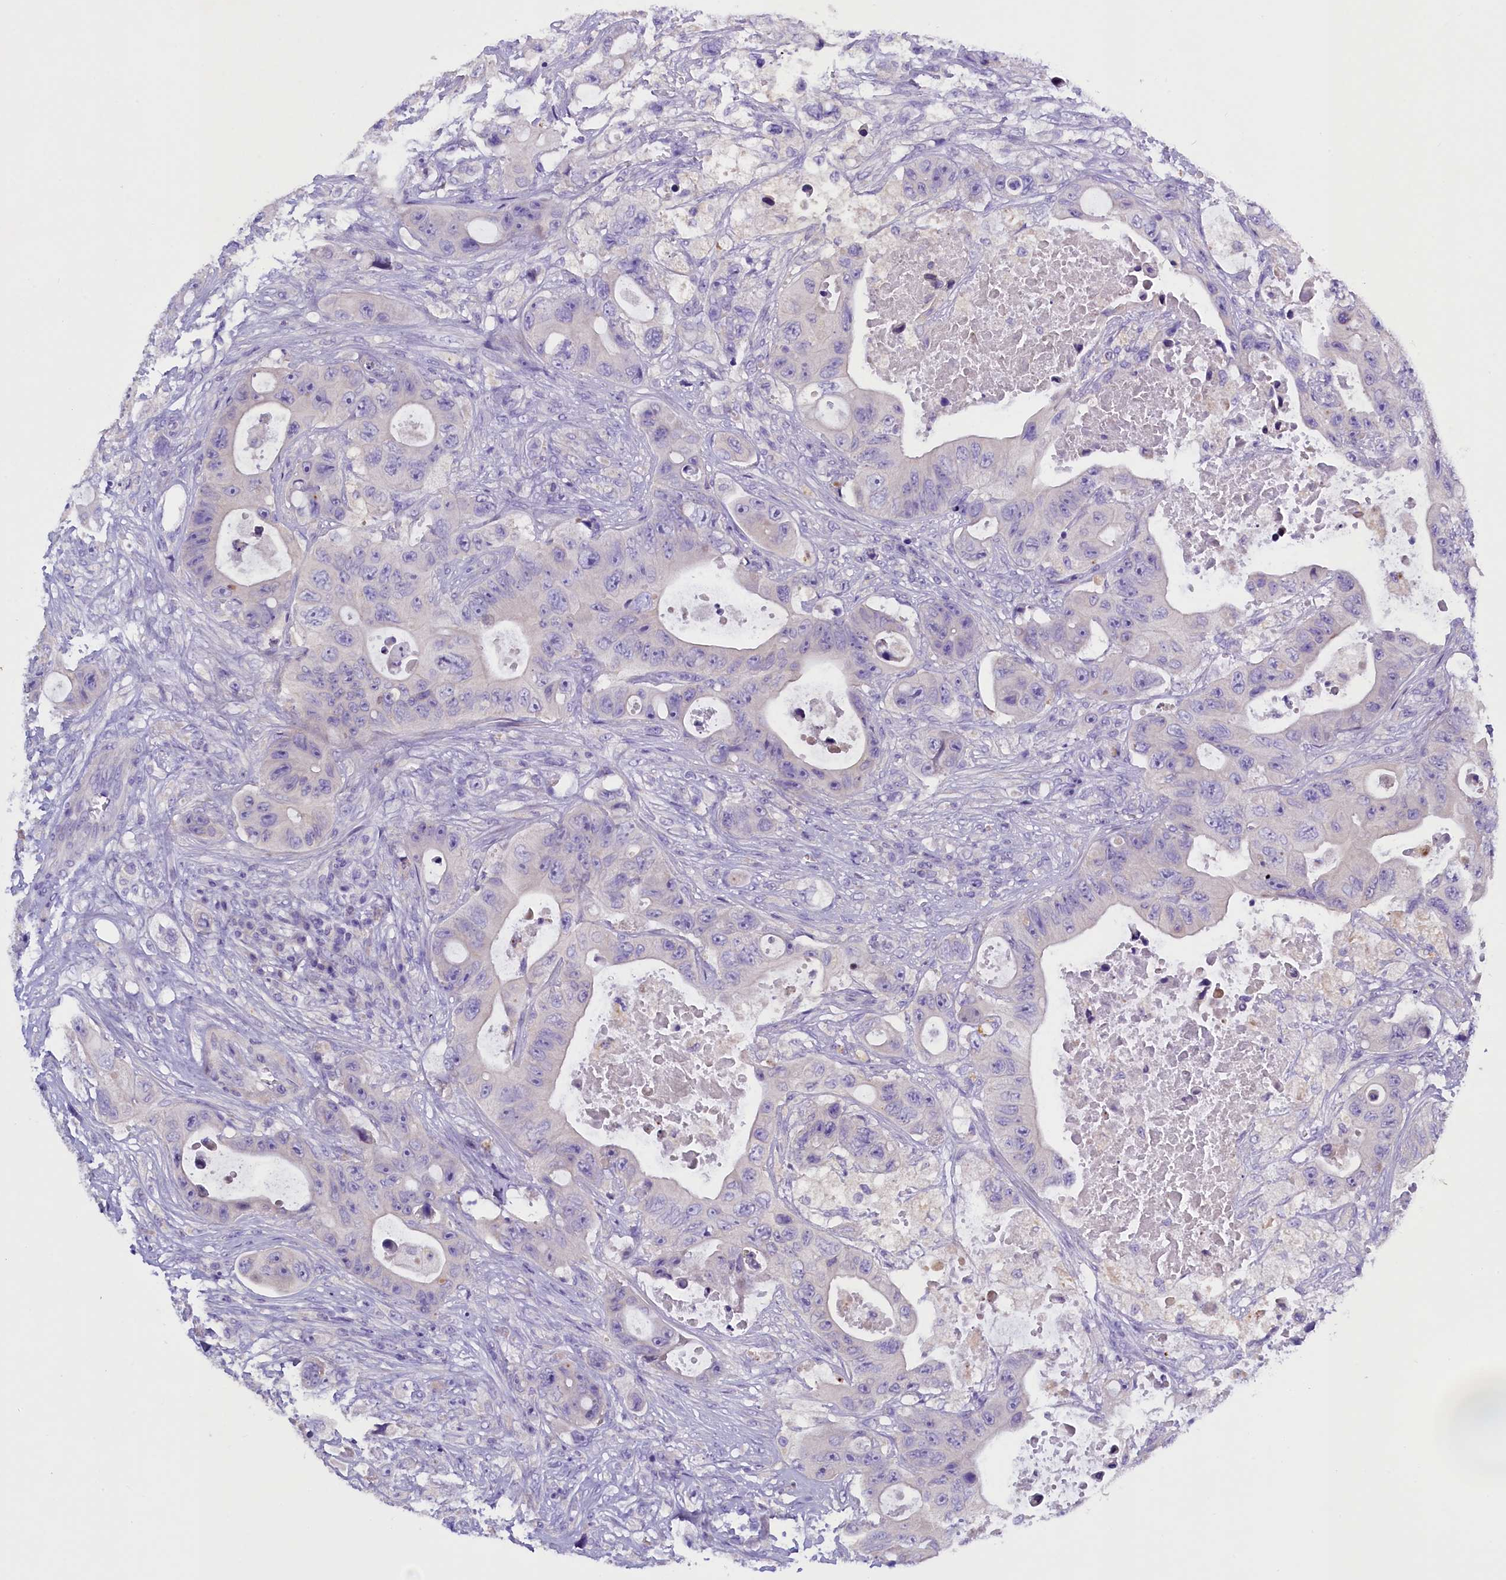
{"staining": {"intensity": "negative", "quantity": "none", "location": "none"}, "tissue": "colorectal cancer", "cell_type": "Tumor cells", "image_type": "cancer", "snomed": [{"axis": "morphology", "description": "Adenocarcinoma, NOS"}, {"axis": "topography", "description": "Colon"}], "caption": "DAB (3,3'-diaminobenzidine) immunohistochemical staining of colorectal cancer displays no significant positivity in tumor cells.", "gene": "RTTN", "patient": {"sex": "female", "age": 46}}